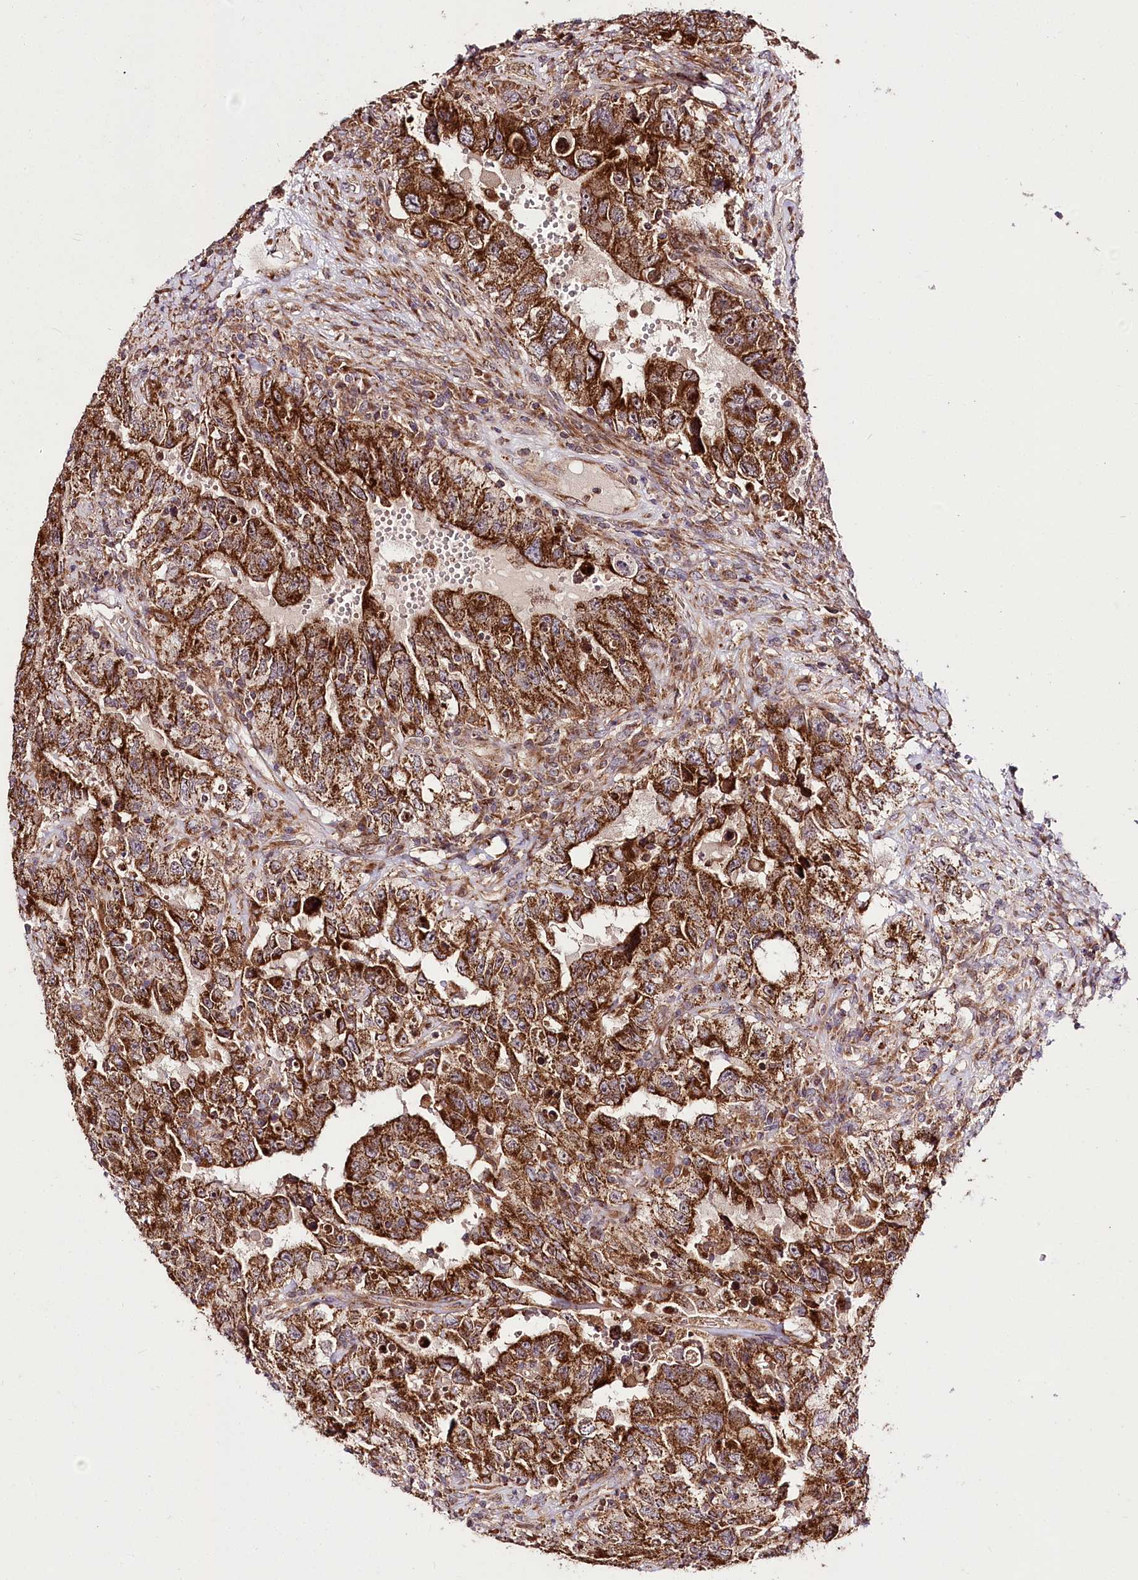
{"staining": {"intensity": "strong", "quantity": ">75%", "location": "cytoplasmic/membranous"}, "tissue": "testis cancer", "cell_type": "Tumor cells", "image_type": "cancer", "snomed": [{"axis": "morphology", "description": "Carcinoma, Embryonal, NOS"}, {"axis": "topography", "description": "Testis"}], "caption": "Strong cytoplasmic/membranous expression is identified in approximately >75% of tumor cells in testis cancer (embryonal carcinoma).", "gene": "RAB7A", "patient": {"sex": "male", "age": 26}}